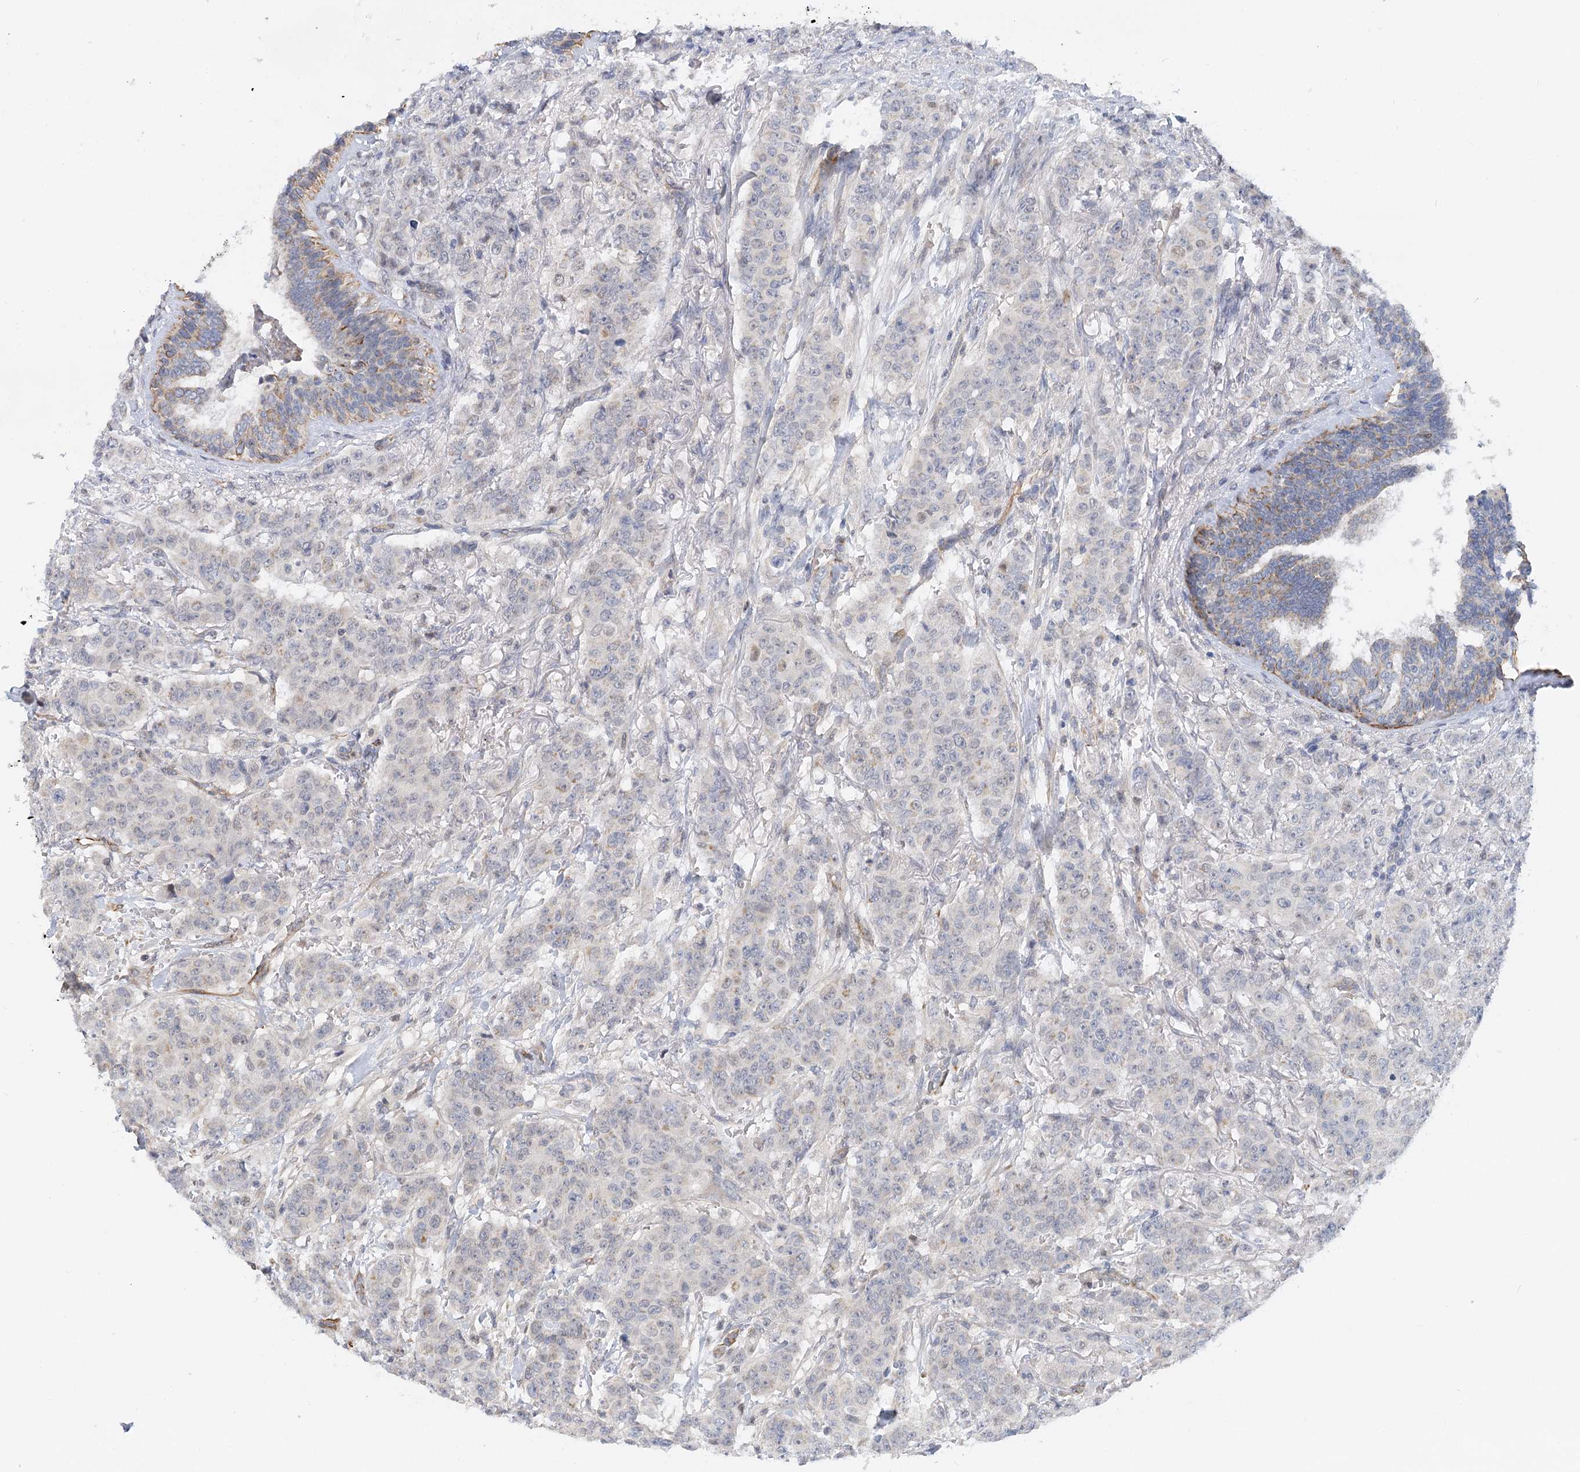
{"staining": {"intensity": "negative", "quantity": "none", "location": "none"}, "tissue": "breast cancer", "cell_type": "Tumor cells", "image_type": "cancer", "snomed": [{"axis": "morphology", "description": "Duct carcinoma"}, {"axis": "topography", "description": "Breast"}], "caption": "There is no significant expression in tumor cells of breast cancer.", "gene": "NELL2", "patient": {"sex": "female", "age": 40}}